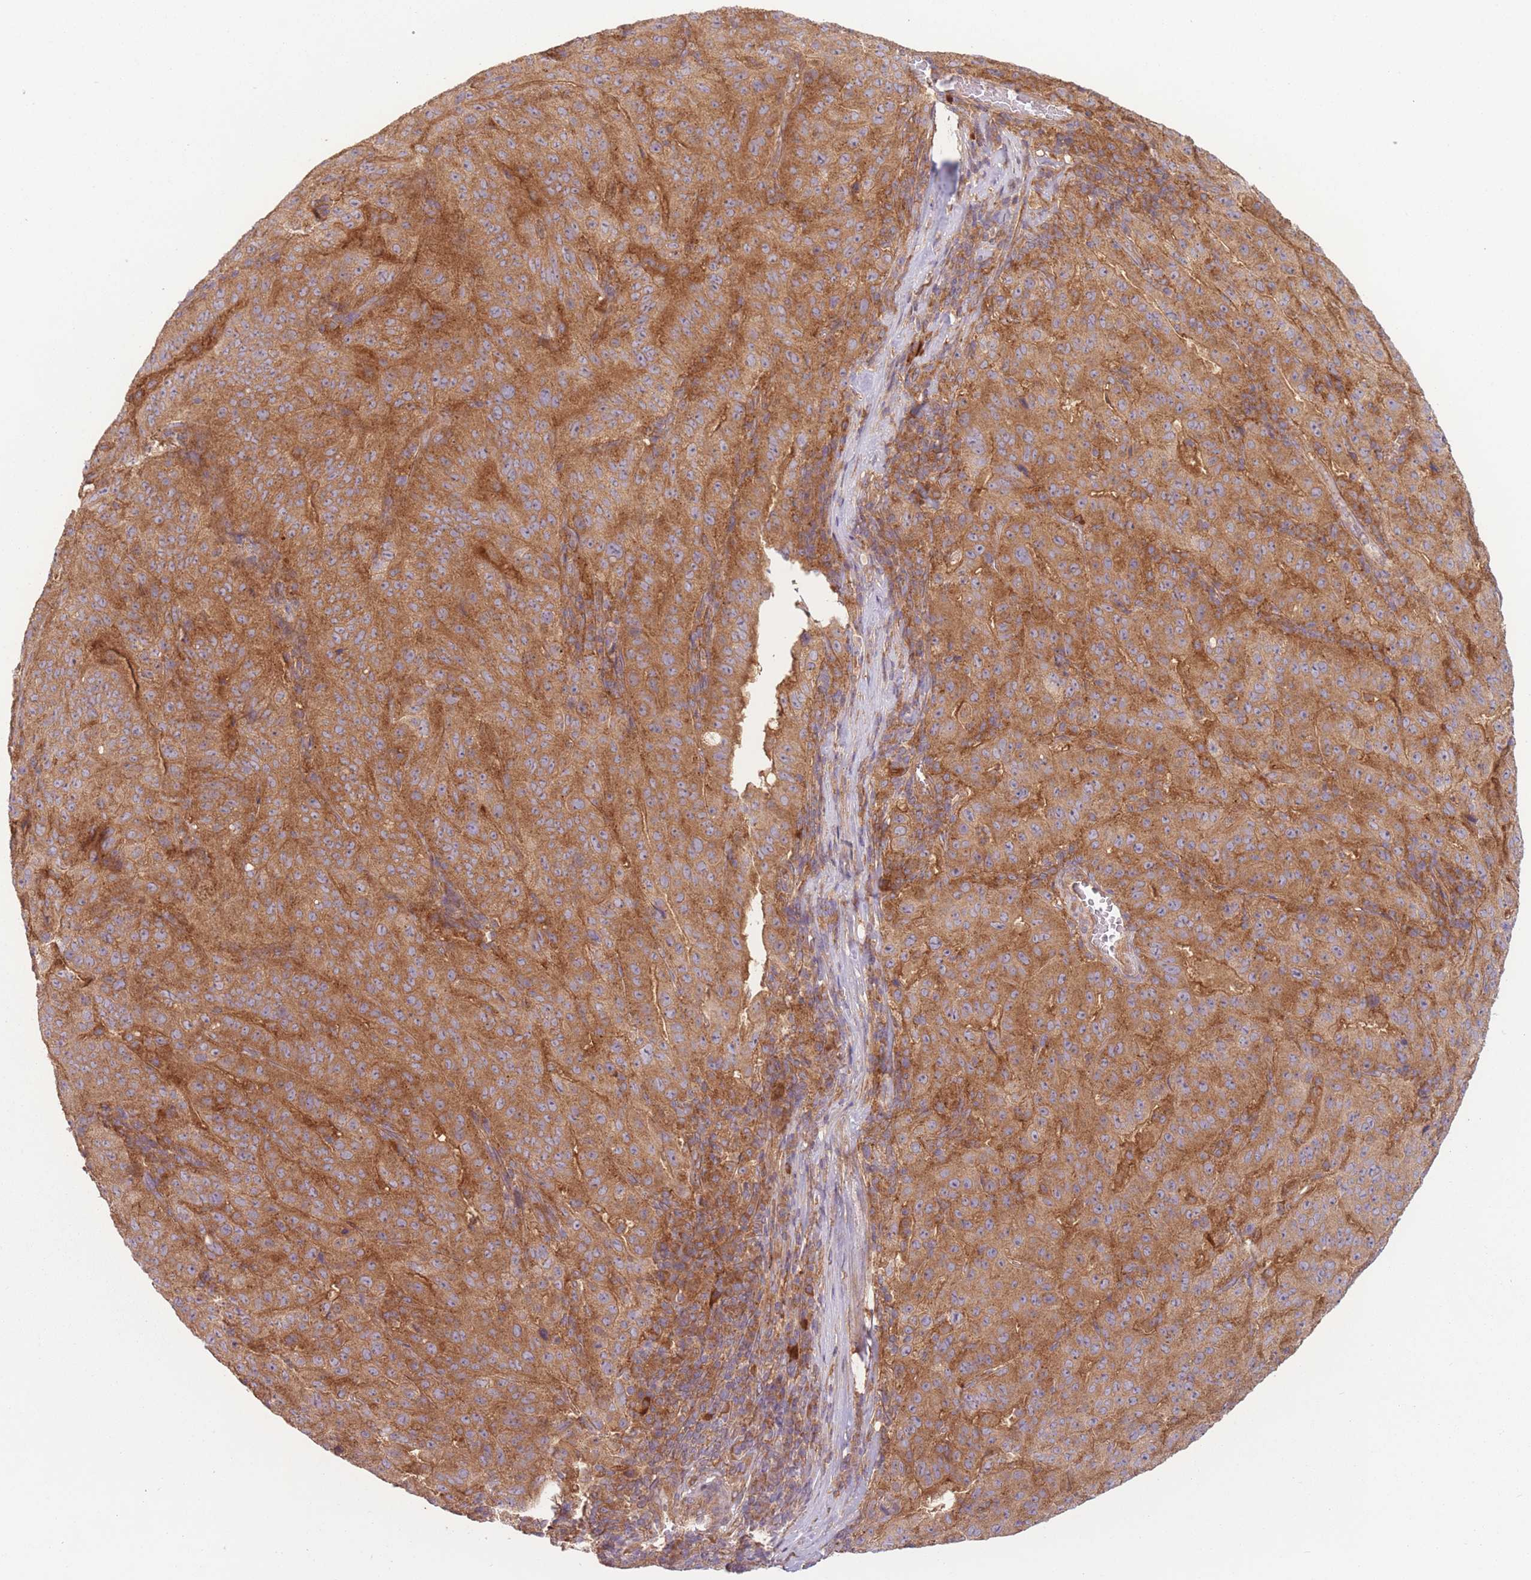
{"staining": {"intensity": "moderate", "quantity": ">75%", "location": "cytoplasmic/membranous"}, "tissue": "pancreatic cancer", "cell_type": "Tumor cells", "image_type": "cancer", "snomed": [{"axis": "morphology", "description": "Adenocarcinoma, NOS"}, {"axis": "topography", "description": "Pancreas"}], "caption": "Adenocarcinoma (pancreatic) tissue shows moderate cytoplasmic/membranous positivity in about >75% of tumor cells", "gene": "WASHC2A", "patient": {"sex": "male", "age": 63}}